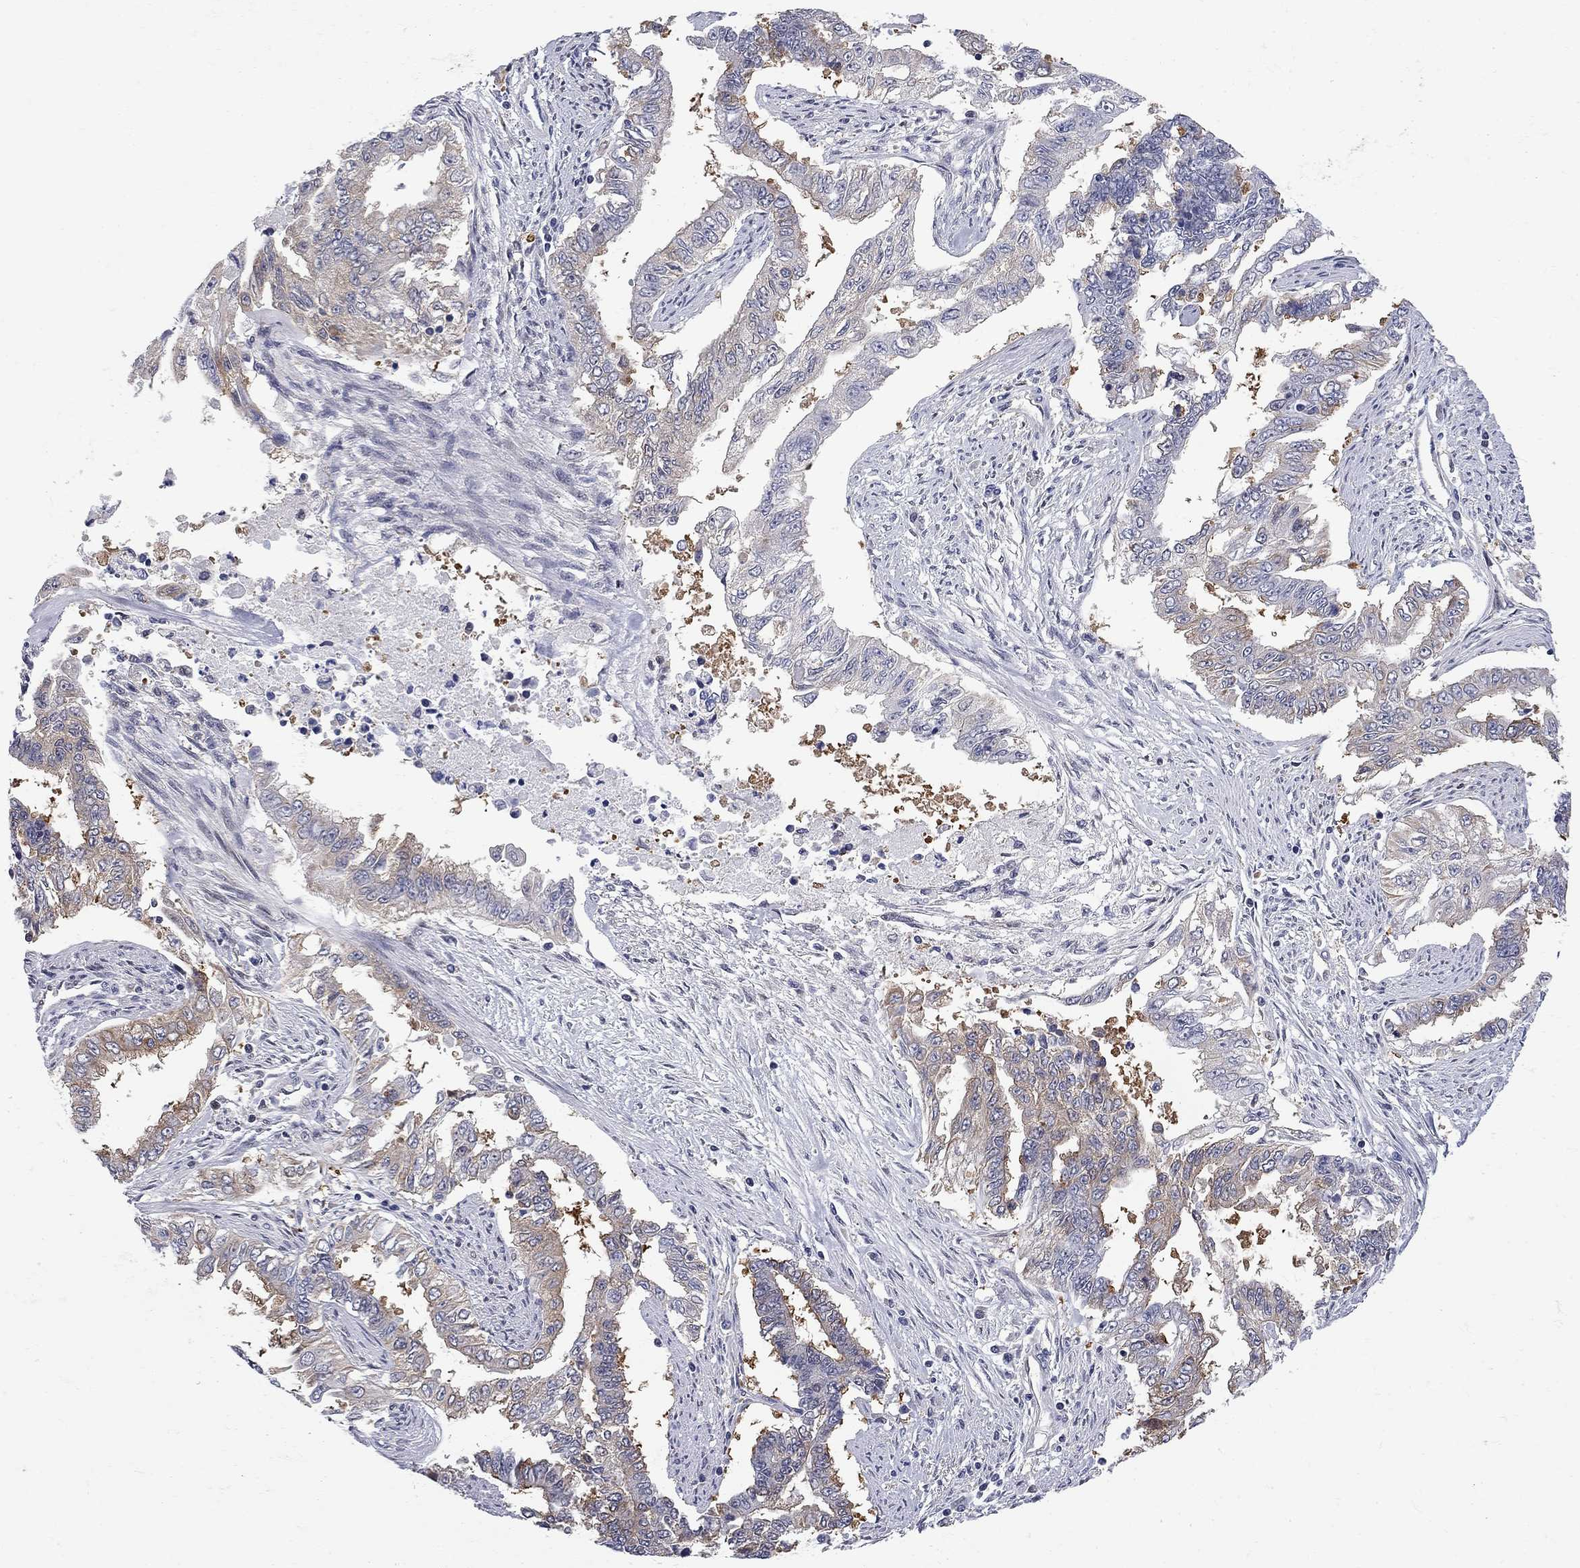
{"staining": {"intensity": "weak", "quantity": "<25%", "location": "cytoplasmic/membranous"}, "tissue": "endometrial cancer", "cell_type": "Tumor cells", "image_type": "cancer", "snomed": [{"axis": "morphology", "description": "Adenocarcinoma, NOS"}, {"axis": "topography", "description": "Uterus"}], "caption": "The histopathology image displays no significant staining in tumor cells of endometrial adenocarcinoma.", "gene": "GALNT8", "patient": {"sex": "female", "age": 59}}